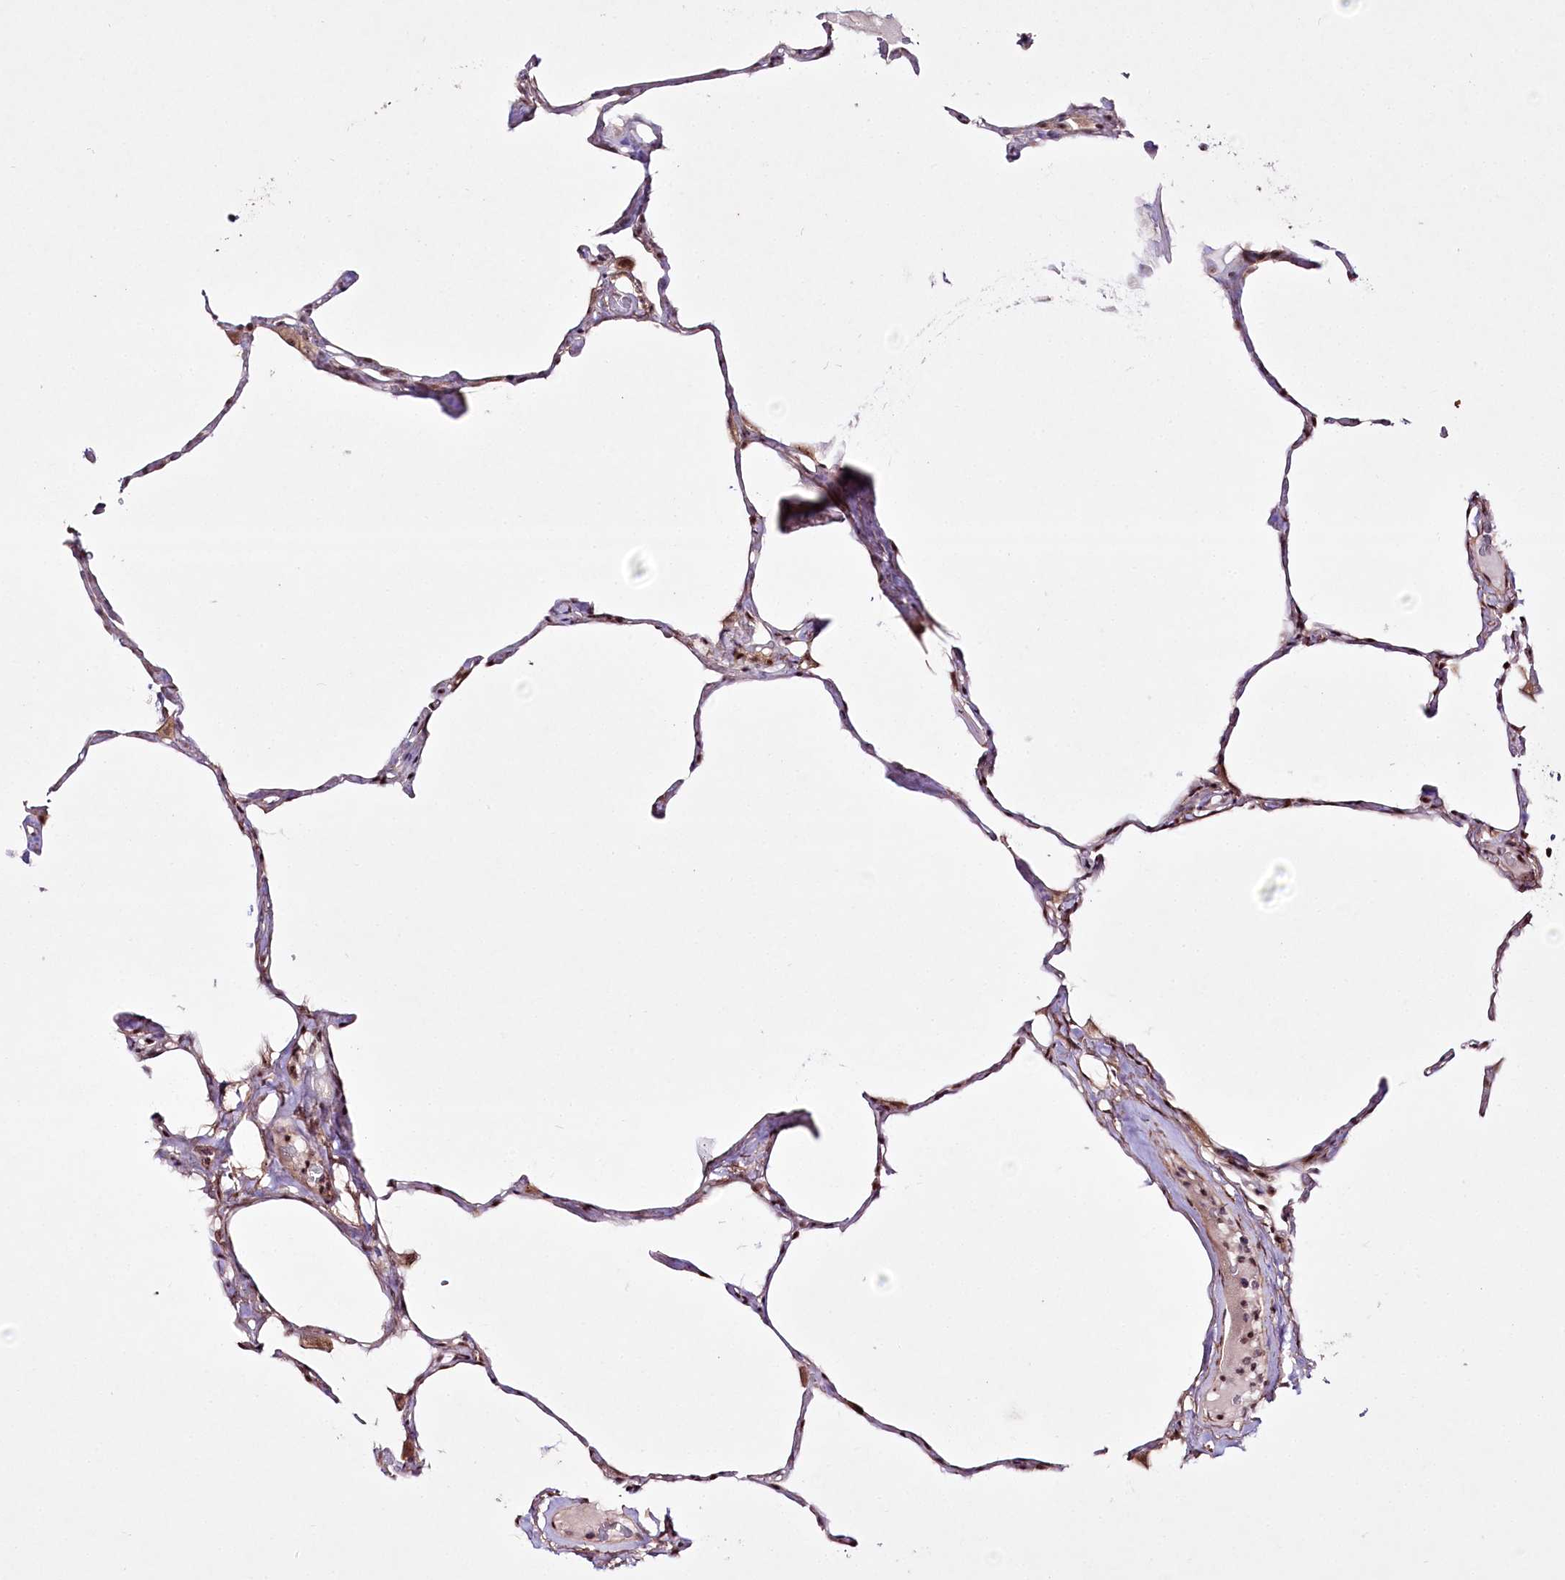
{"staining": {"intensity": "weak", "quantity": "25%-75%", "location": "nuclear"}, "tissue": "lung", "cell_type": "Alveolar cells", "image_type": "normal", "snomed": [{"axis": "morphology", "description": "Normal tissue, NOS"}, {"axis": "topography", "description": "Lung"}], "caption": "Immunohistochemical staining of normal lung displays 25%-75% levels of weak nuclear protein positivity in about 25%-75% of alveolar cells.", "gene": "CCDC59", "patient": {"sex": "male", "age": 65}}